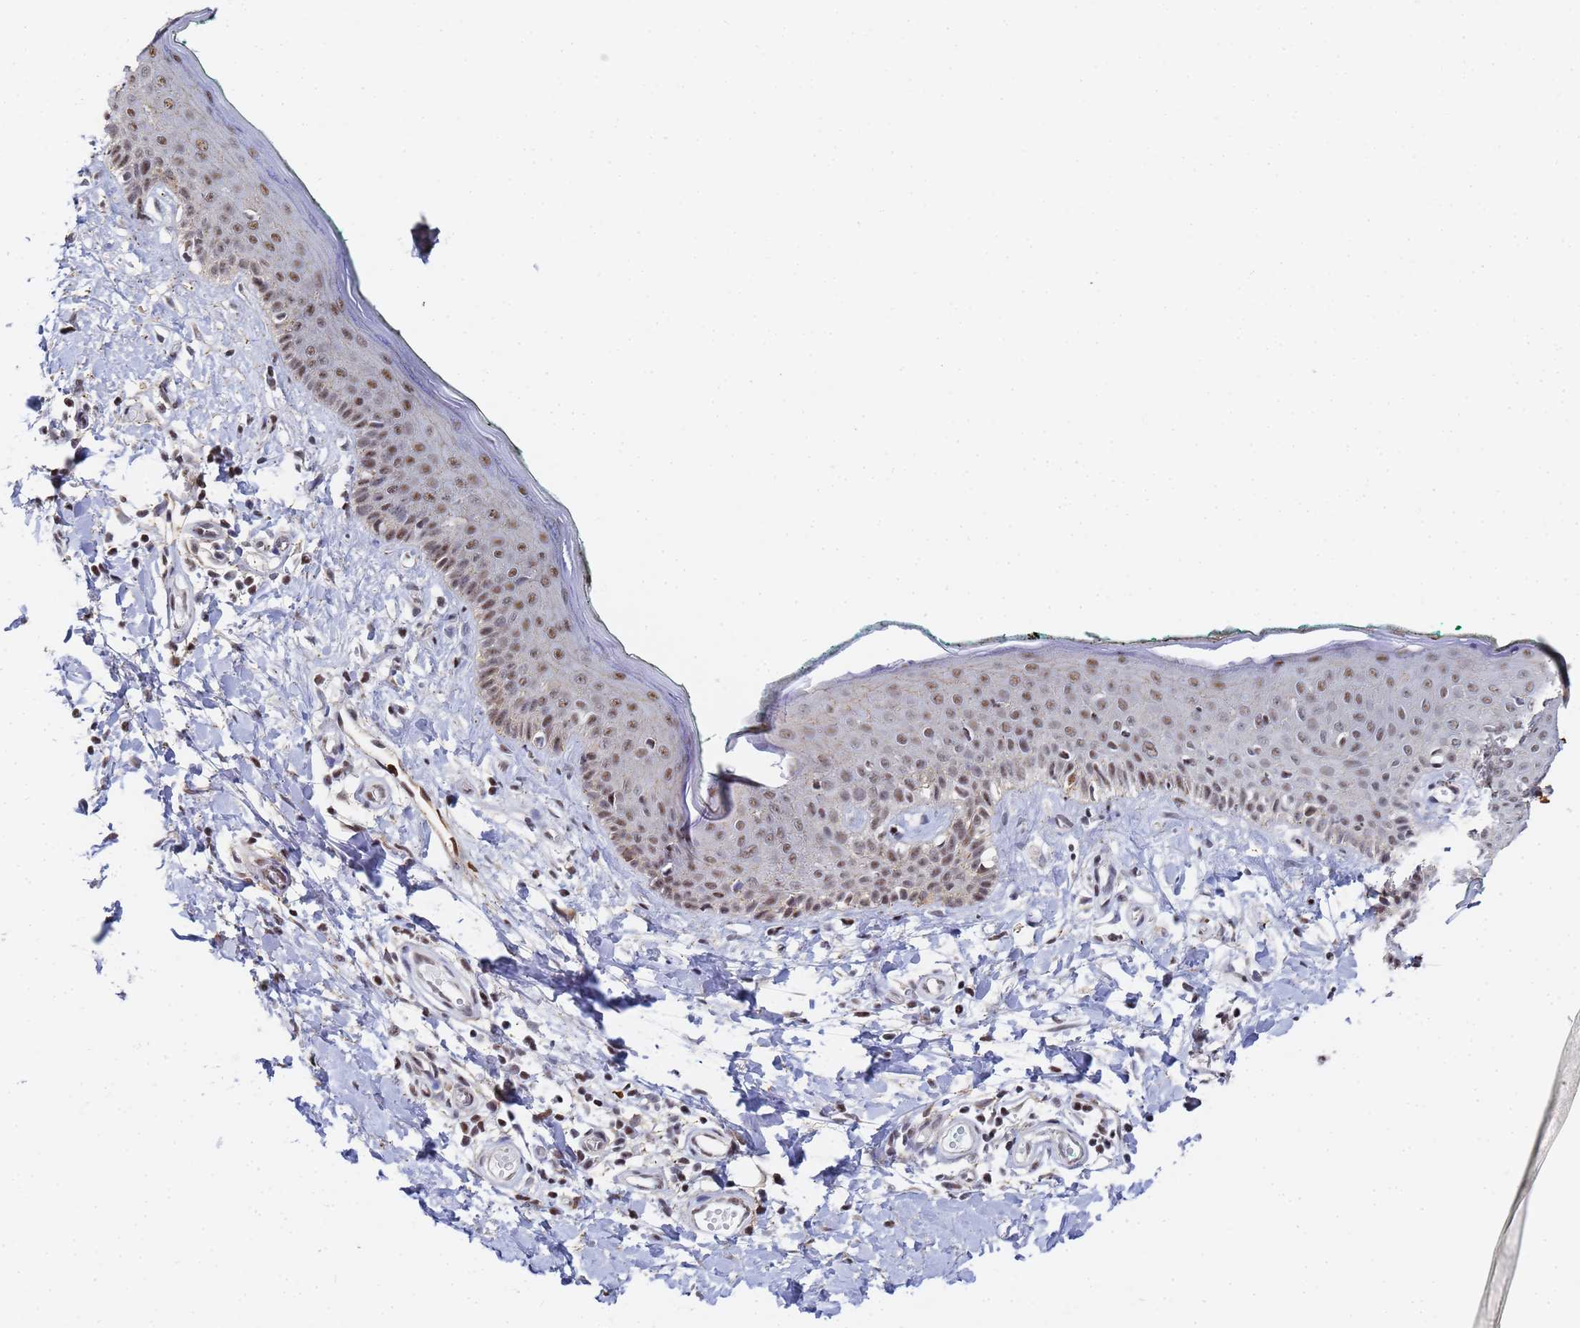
{"staining": {"intensity": "moderate", "quantity": ">75%", "location": "nuclear"}, "tissue": "skin", "cell_type": "Fibroblasts", "image_type": "normal", "snomed": [{"axis": "morphology", "description": "Normal tissue, NOS"}, {"axis": "morphology", "description": "Malignant melanoma, NOS"}, {"axis": "topography", "description": "Skin"}], "caption": "Brown immunohistochemical staining in normal human skin exhibits moderate nuclear staining in approximately >75% of fibroblasts. (IHC, brightfield microscopy, high magnification).", "gene": "PRRT4", "patient": {"sex": "male", "age": 62}}